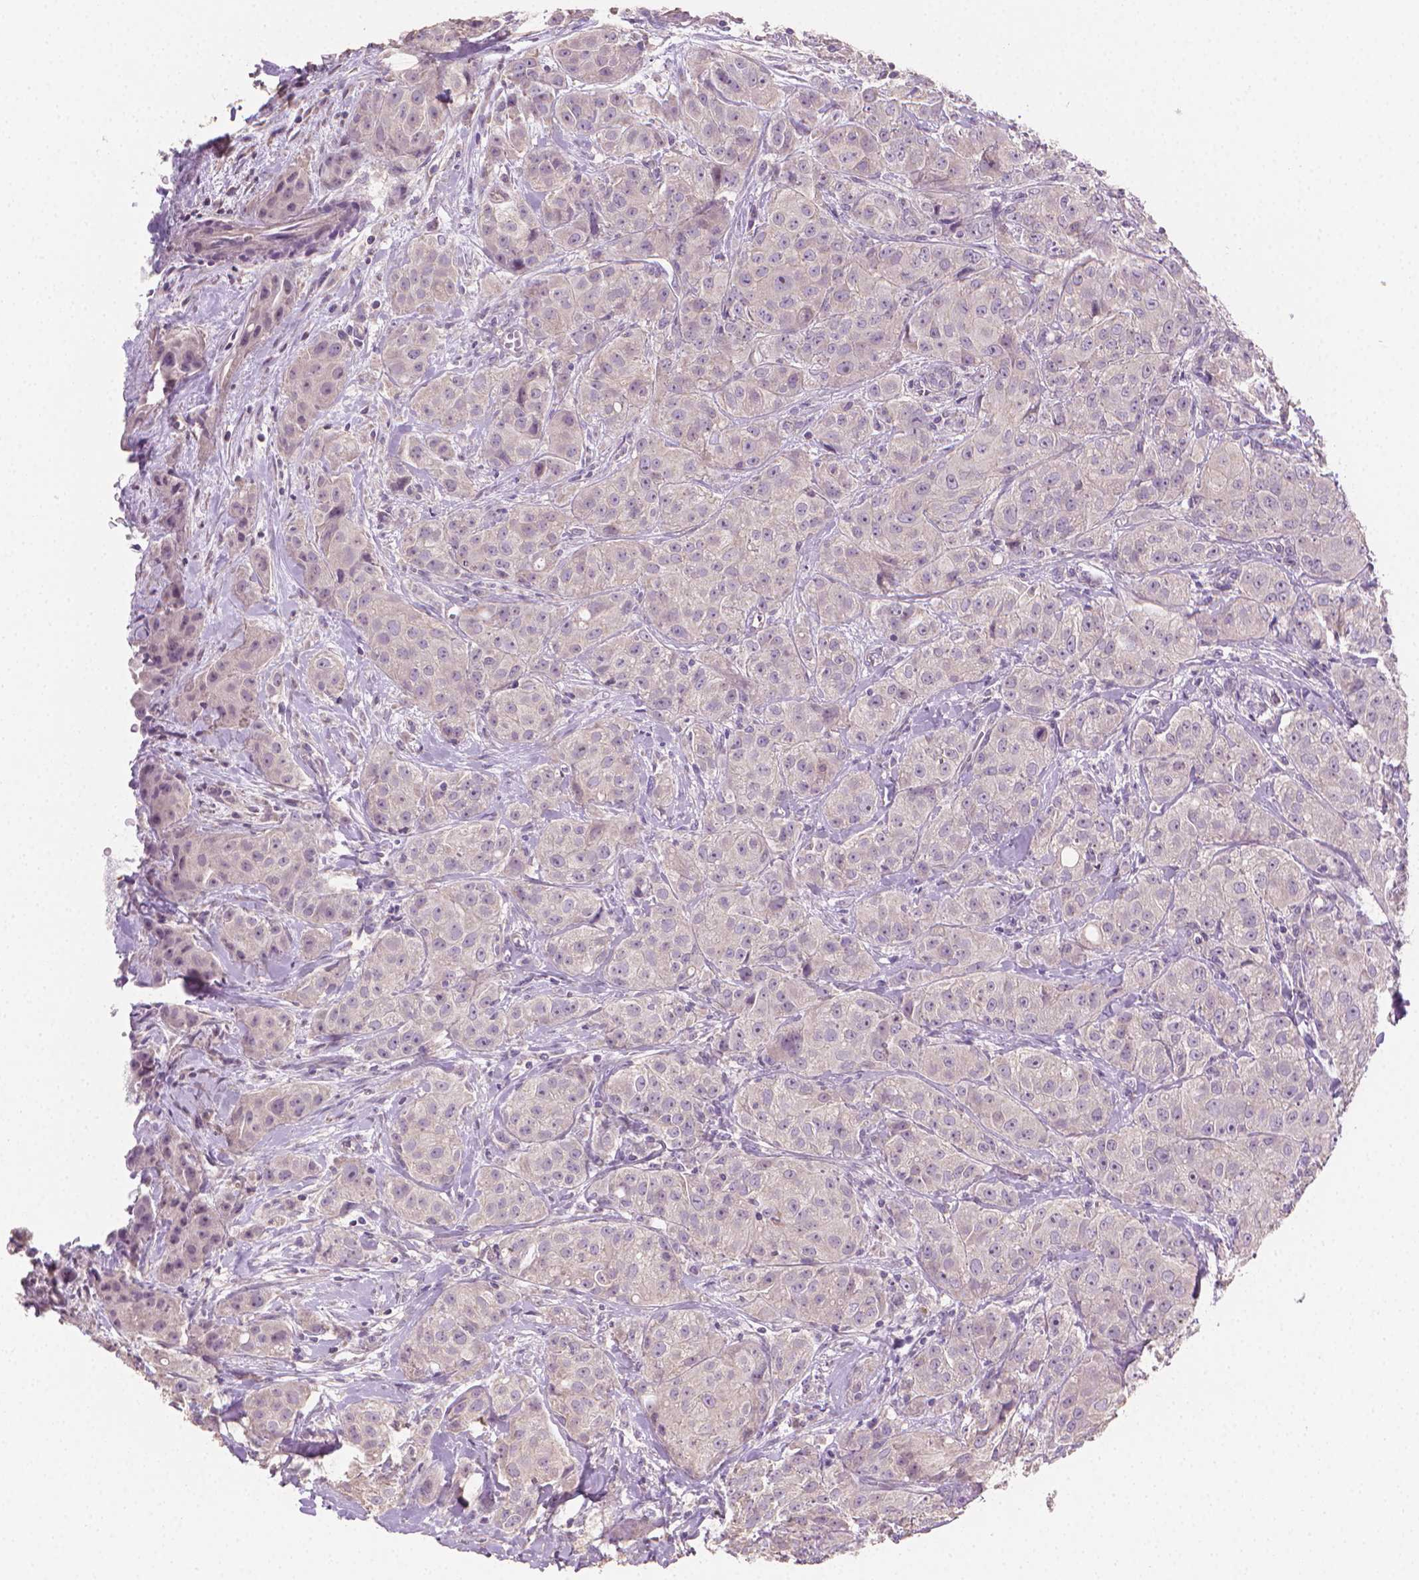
{"staining": {"intensity": "negative", "quantity": "none", "location": "none"}, "tissue": "breast cancer", "cell_type": "Tumor cells", "image_type": "cancer", "snomed": [{"axis": "morphology", "description": "Duct carcinoma"}, {"axis": "topography", "description": "Breast"}], "caption": "Immunohistochemical staining of human invasive ductal carcinoma (breast) demonstrates no significant expression in tumor cells.", "gene": "CATIP", "patient": {"sex": "female", "age": 43}}